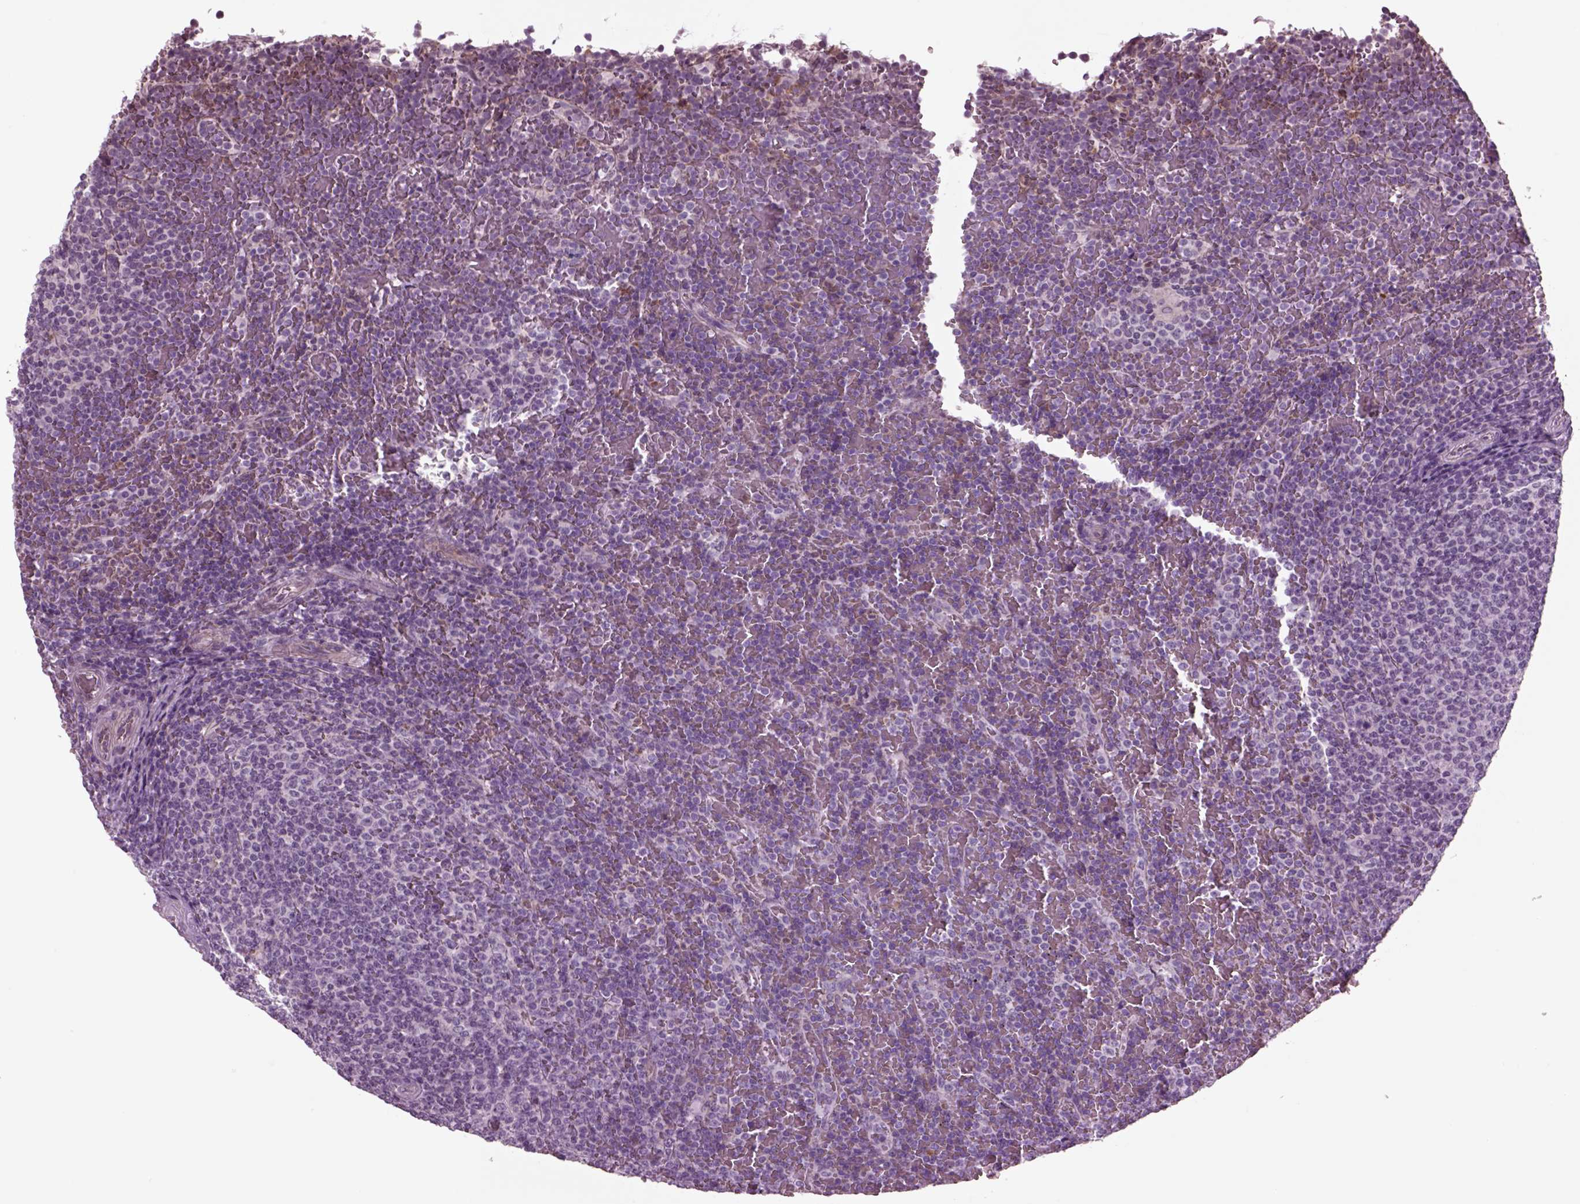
{"staining": {"intensity": "negative", "quantity": "none", "location": "none"}, "tissue": "lymphoma", "cell_type": "Tumor cells", "image_type": "cancer", "snomed": [{"axis": "morphology", "description": "Malignant lymphoma, non-Hodgkin's type, Low grade"}, {"axis": "topography", "description": "Spleen"}], "caption": "Immunohistochemistry (IHC) of human lymphoma shows no expression in tumor cells. (Stains: DAB immunohistochemistry with hematoxylin counter stain, Microscopy: brightfield microscopy at high magnification).", "gene": "ODF3", "patient": {"sex": "female", "age": 77}}